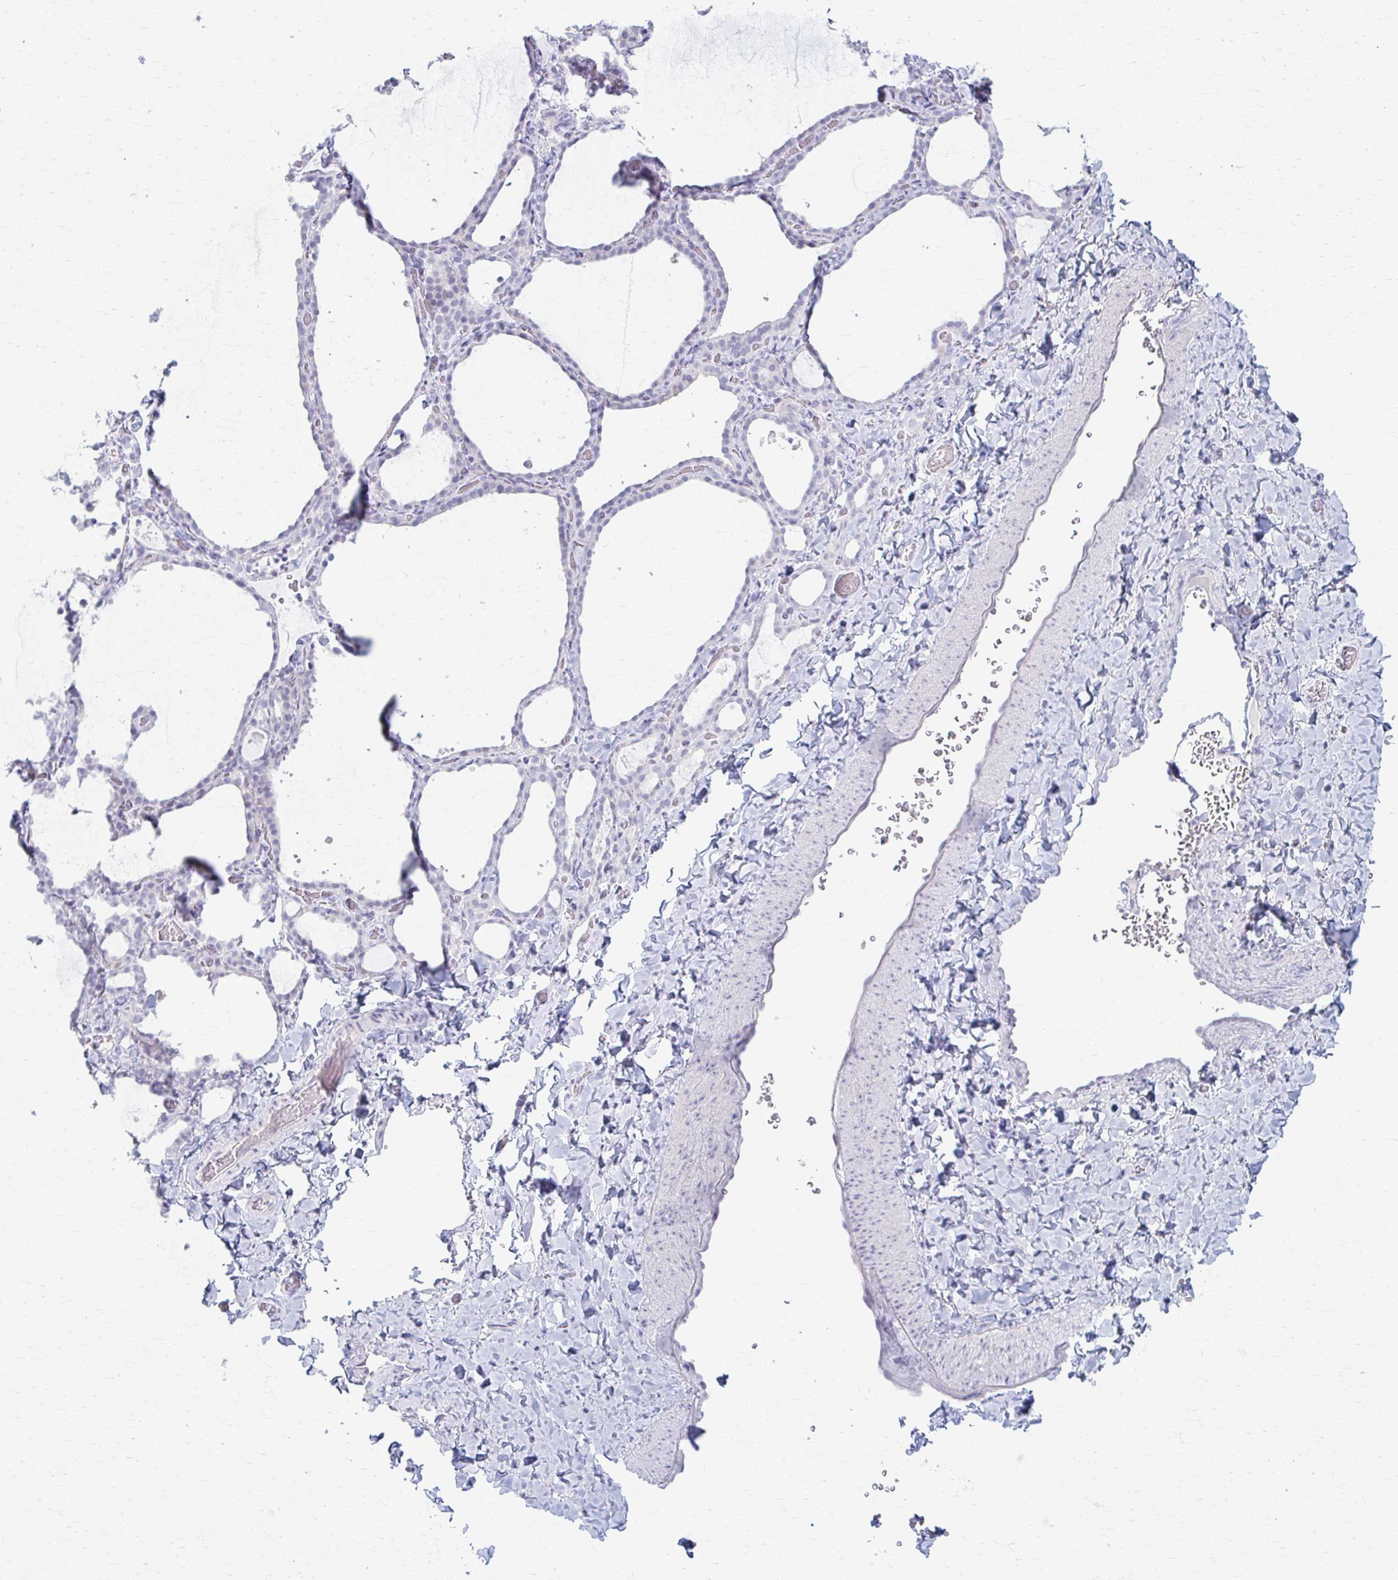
{"staining": {"intensity": "negative", "quantity": "none", "location": "none"}, "tissue": "thyroid gland", "cell_type": "Glandular cells", "image_type": "normal", "snomed": [{"axis": "morphology", "description": "Normal tissue, NOS"}, {"axis": "topography", "description": "Thyroid gland"}], "caption": "Histopathology image shows no significant protein expression in glandular cells of unremarkable thyroid gland. Brightfield microscopy of immunohistochemistry (IHC) stained with DAB (3,3'-diaminobenzidine) (brown) and hematoxylin (blue), captured at high magnification.", "gene": "LDLRAP1", "patient": {"sex": "female", "age": 22}}